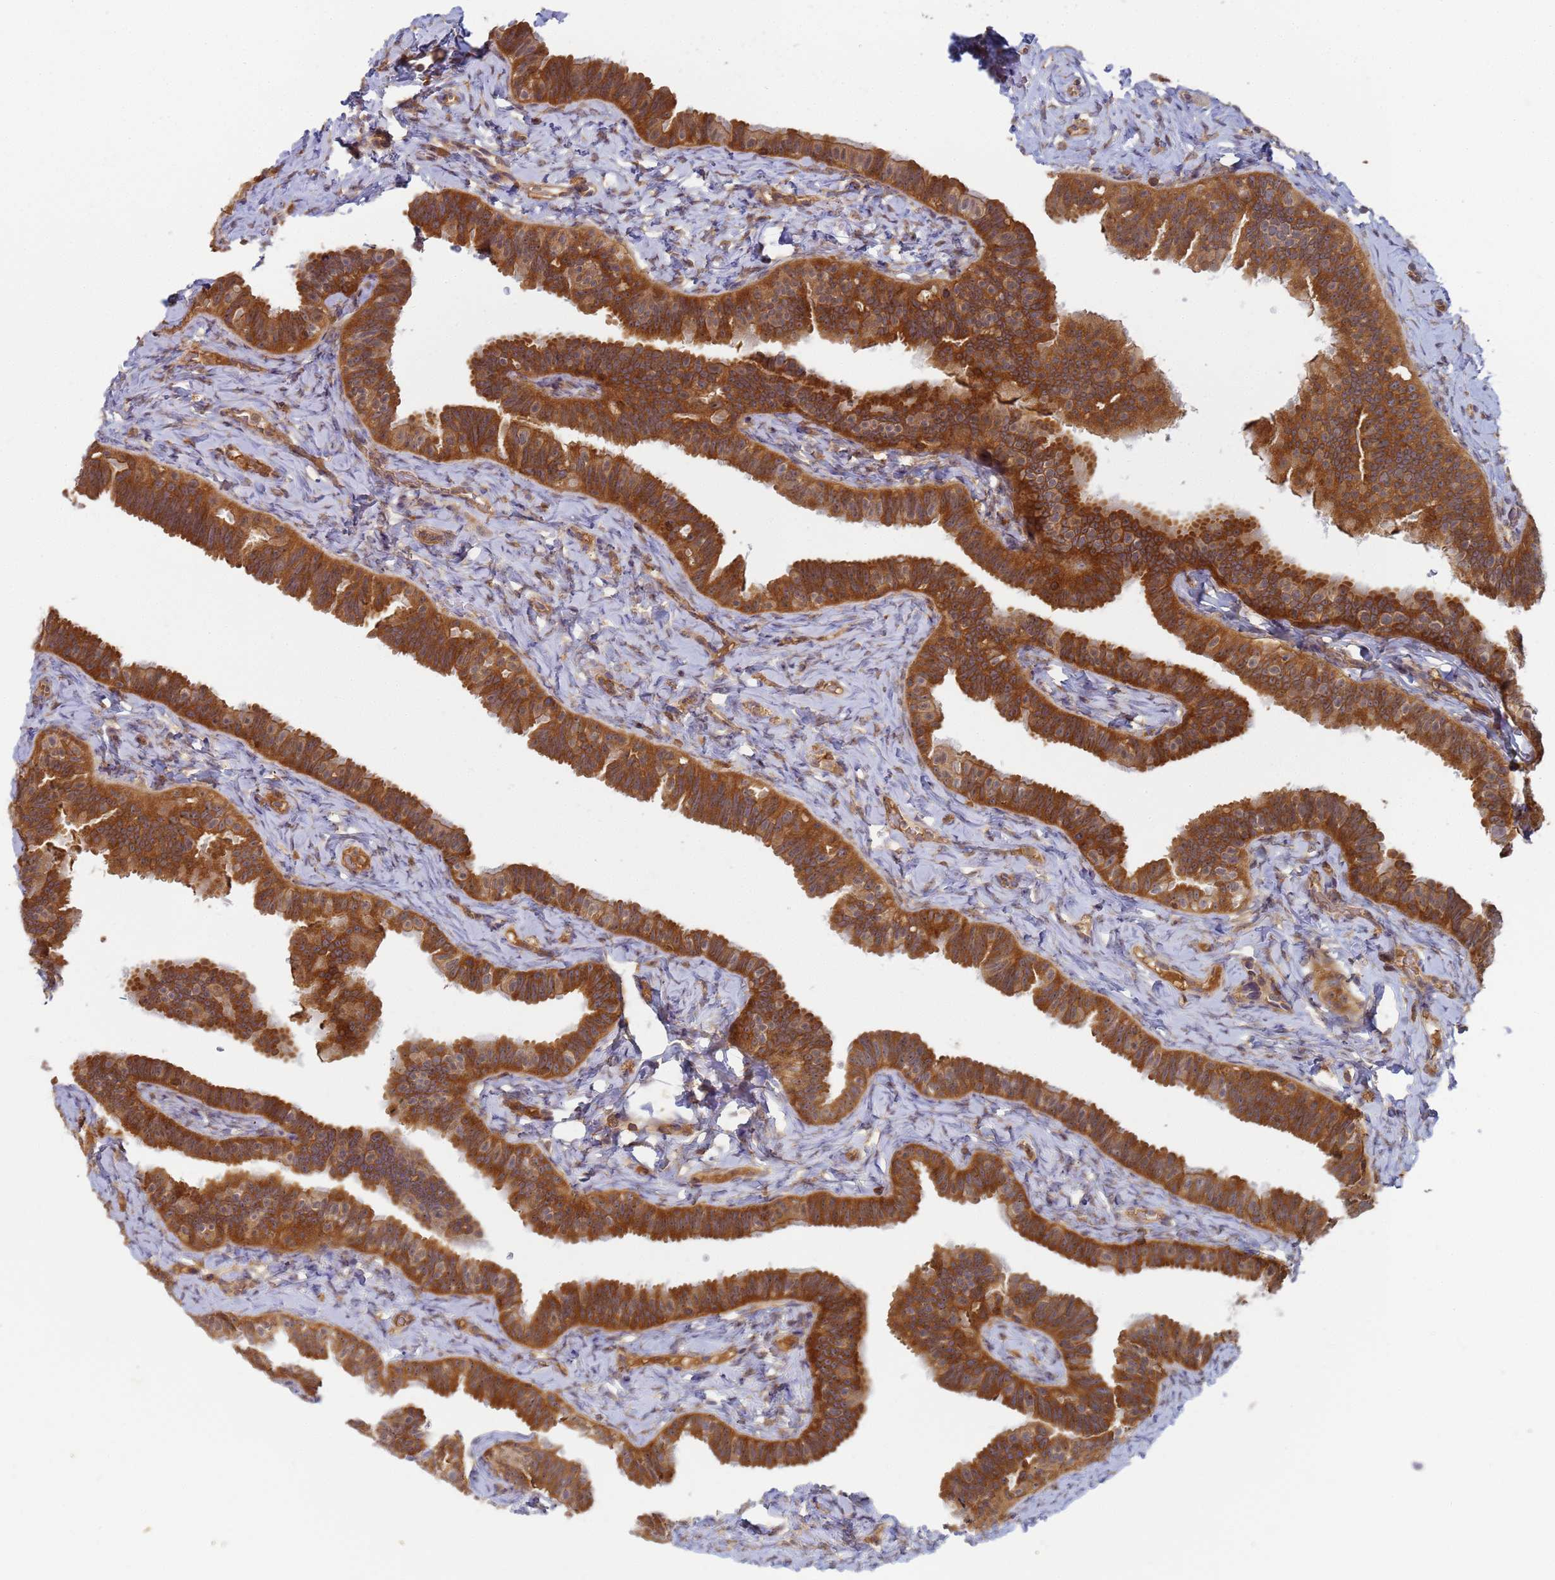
{"staining": {"intensity": "strong", "quantity": ">75%", "location": "cytoplasmic/membranous"}, "tissue": "fallopian tube", "cell_type": "Glandular cells", "image_type": "normal", "snomed": [{"axis": "morphology", "description": "Normal tissue, NOS"}, {"axis": "topography", "description": "Fallopian tube"}], "caption": "Immunohistochemical staining of normal fallopian tube displays high levels of strong cytoplasmic/membranous staining in about >75% of glandular cells.", "gene": "SHARPIN", "patient": {"sex": "female", "age": 65}}